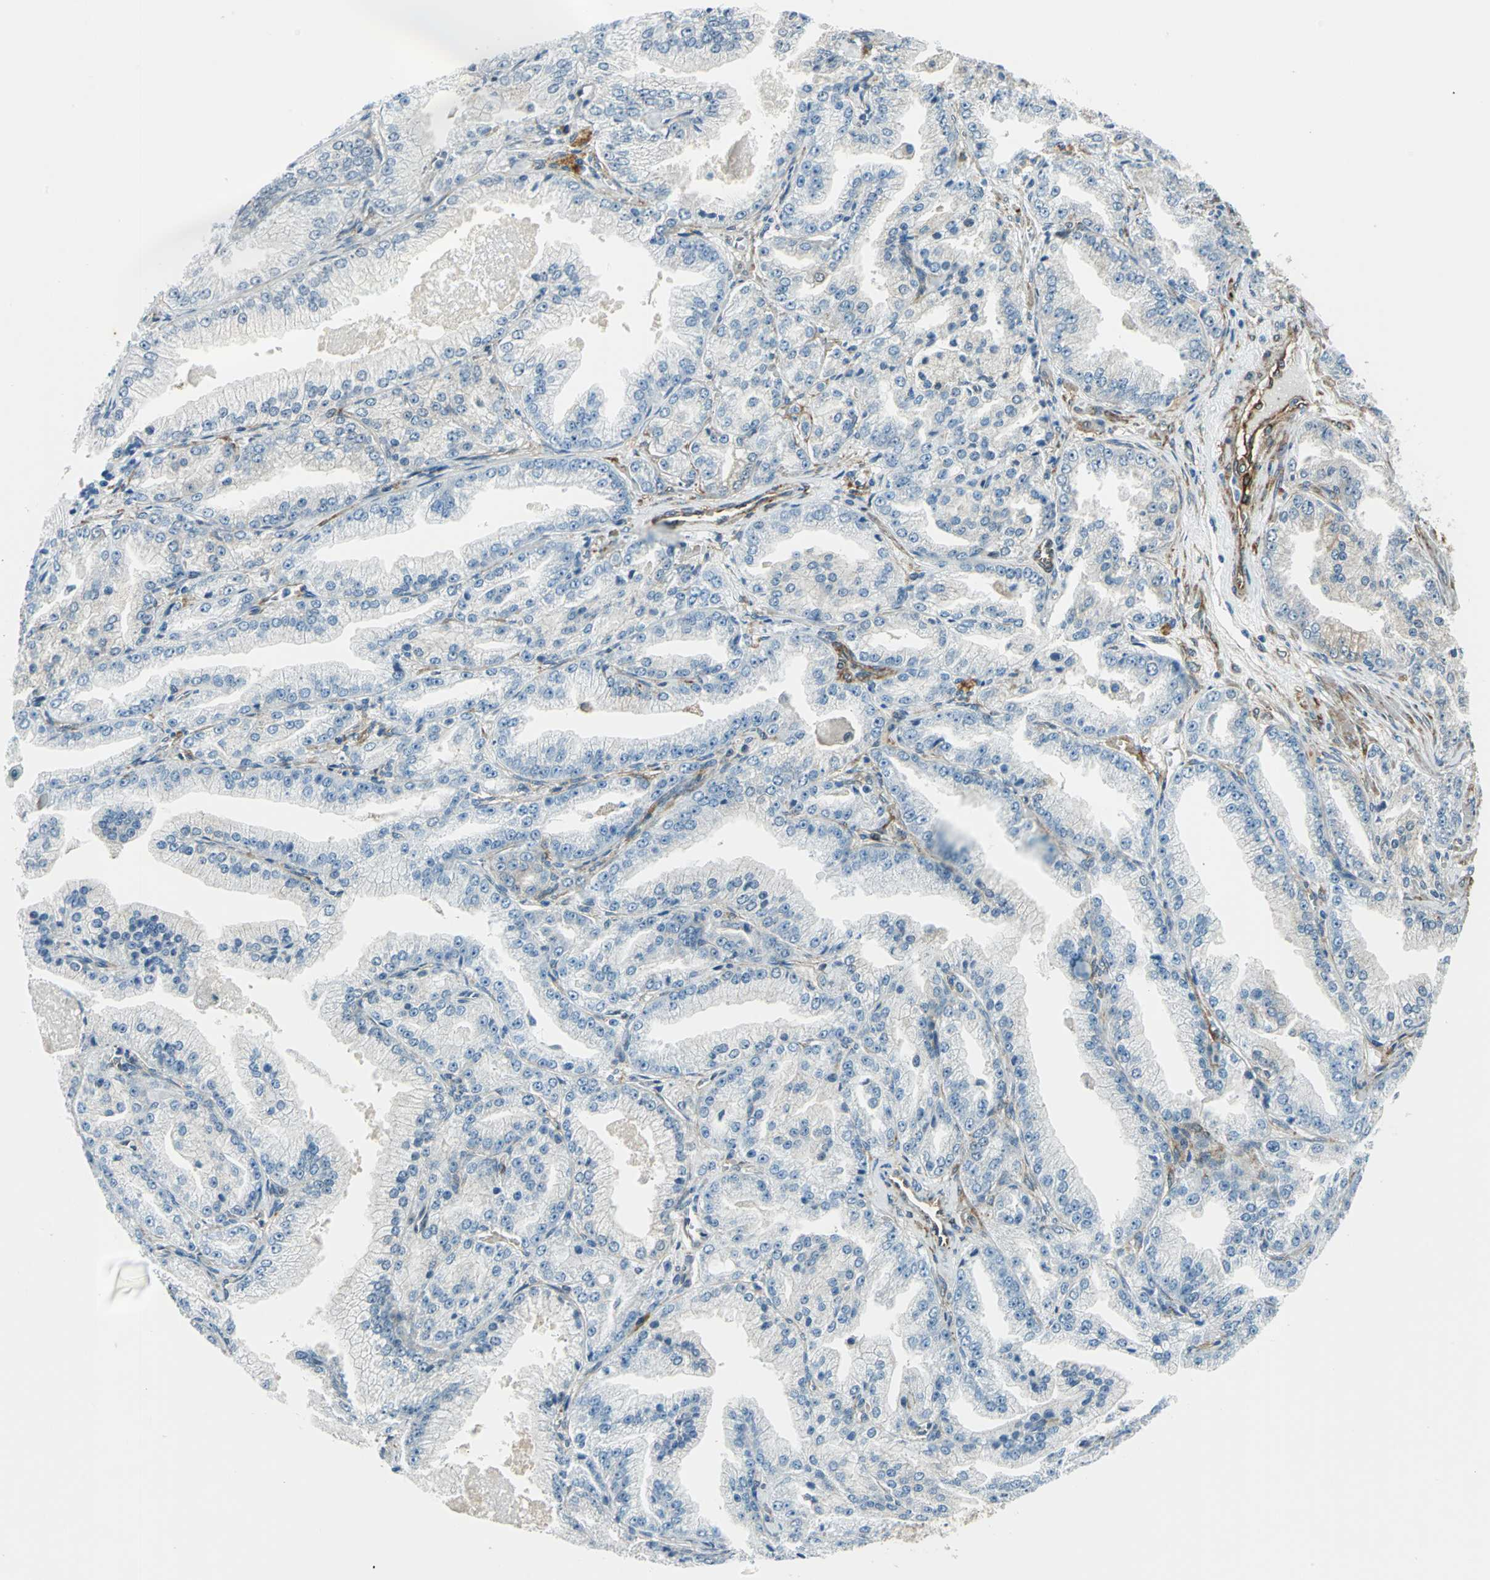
{"staining": {"intensity": "weak", "quantity": "<25%", "location": "cytoplasmic/membranous"}, "tissue": "prostate cancer", "cell_type": "Tumor cells", "image_type": "cancer", "snomed": [{"axis": "morphology", "description": "Adenocarcinoma, High grade"}, {"axis": "topography", "description": "Prostate"}], "caption": "Immunohistochemistry micrograph of neoplastic tissue: human adenocarcinoma (high-grade) (prostate) stained with DAB exhibits no significant protein expression in tumor cells.", "gene": "HSPB1", "patient": {"sex": "male", "age": 61}}